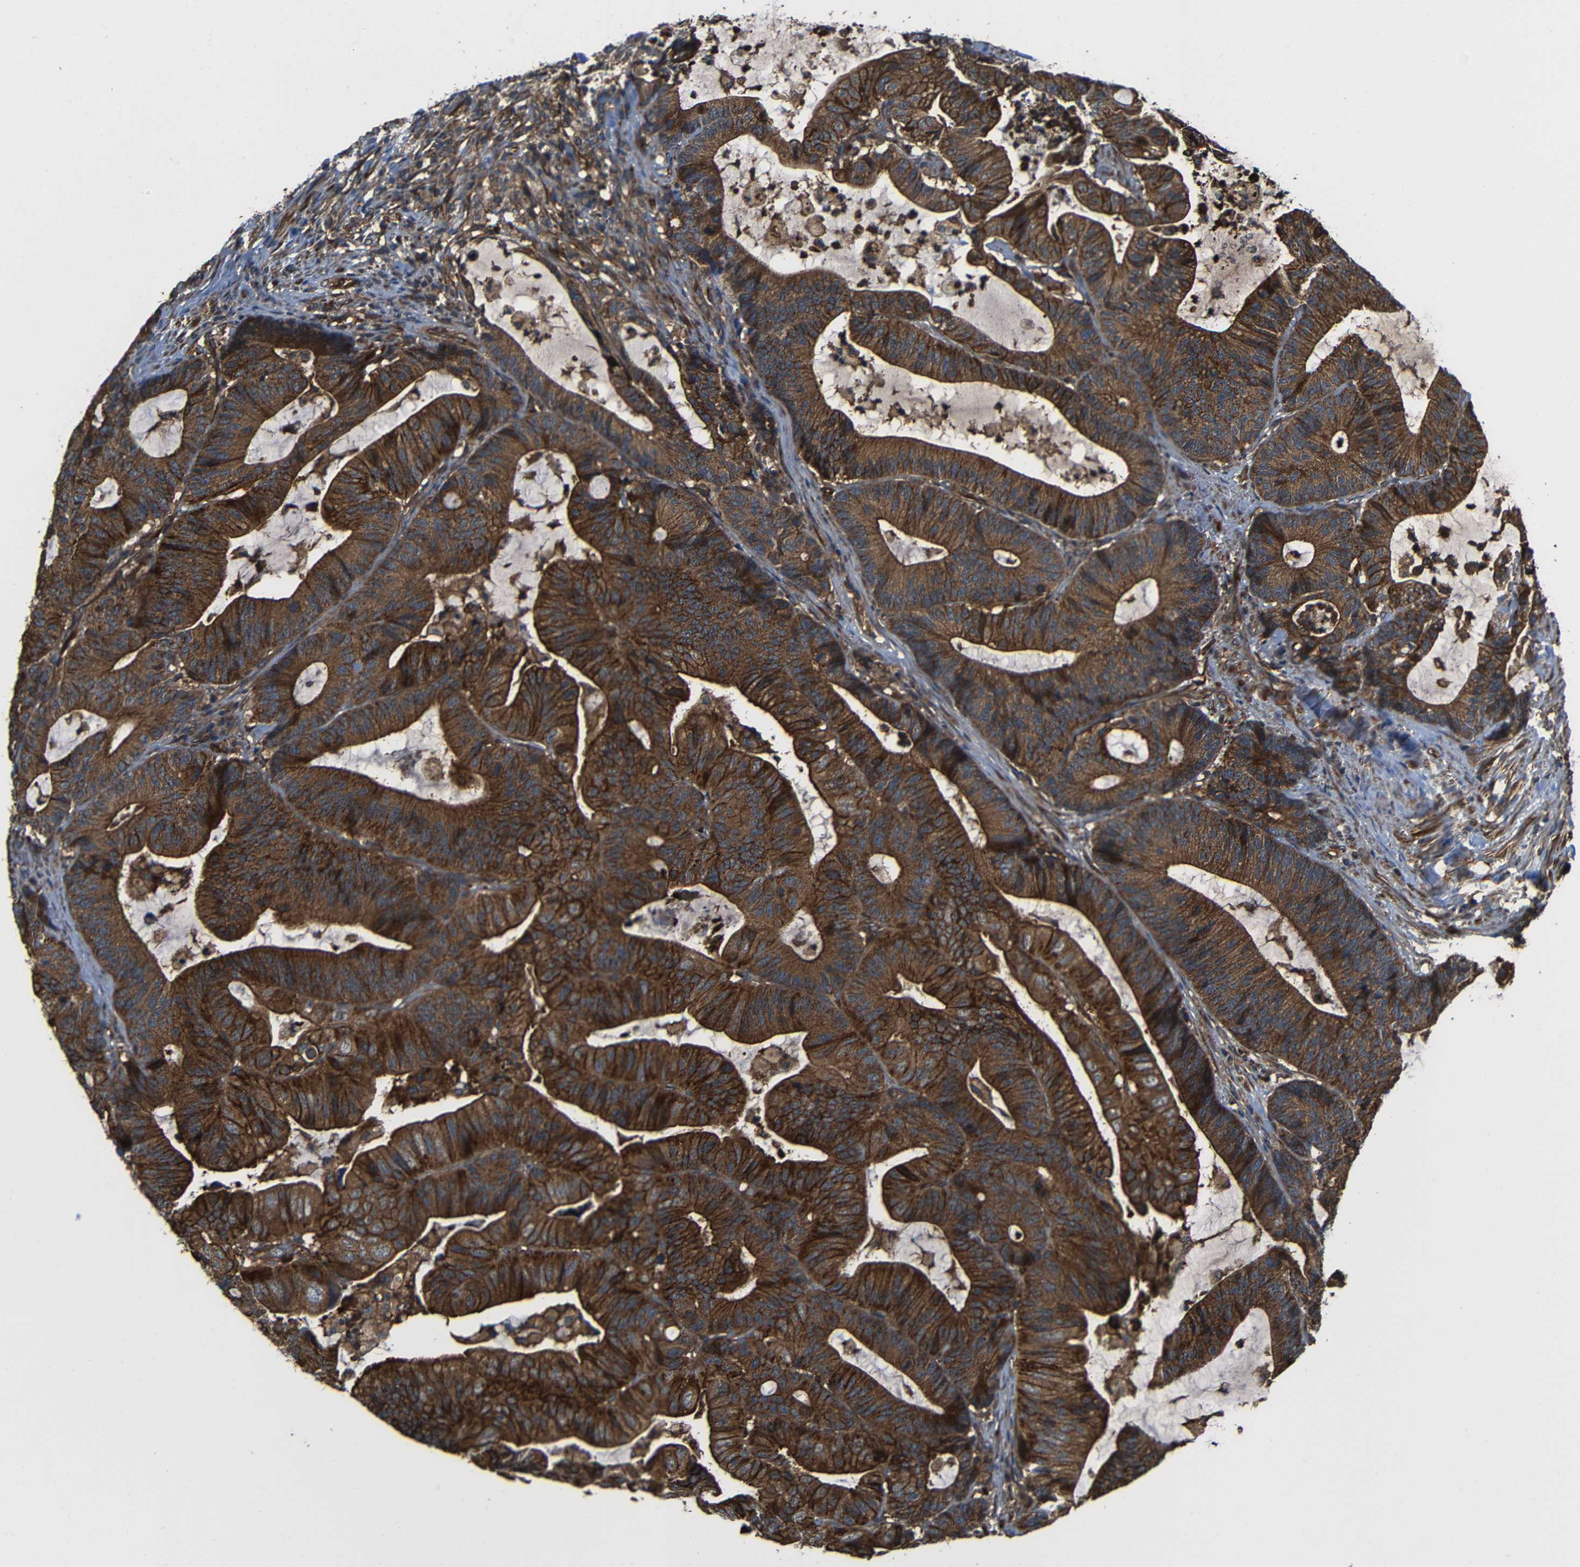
{"staining": {"intensity": "strong", "quantity": ">75%", "location": "cytoplasmic/membranous"}, "tissue": "colorectal cancer", "cell_type": "Tumor cells", "image_type": "cancer", "snomed": [{"axis": "morphology", "description": "Adenocarcinoma, NOS"}, {"axis": "topography", "description": "Colon"}], "caption": "This image reveals adenocarcinoma (colorectal) stained with IHC to label a protein in brown. The cytoplasmic/membranous of tumor cells show strong positivity for the protein. Nuclei are counter-stained blue.", "gene": "PTCH1", "patient": {"sex": "female", "age": 84}}